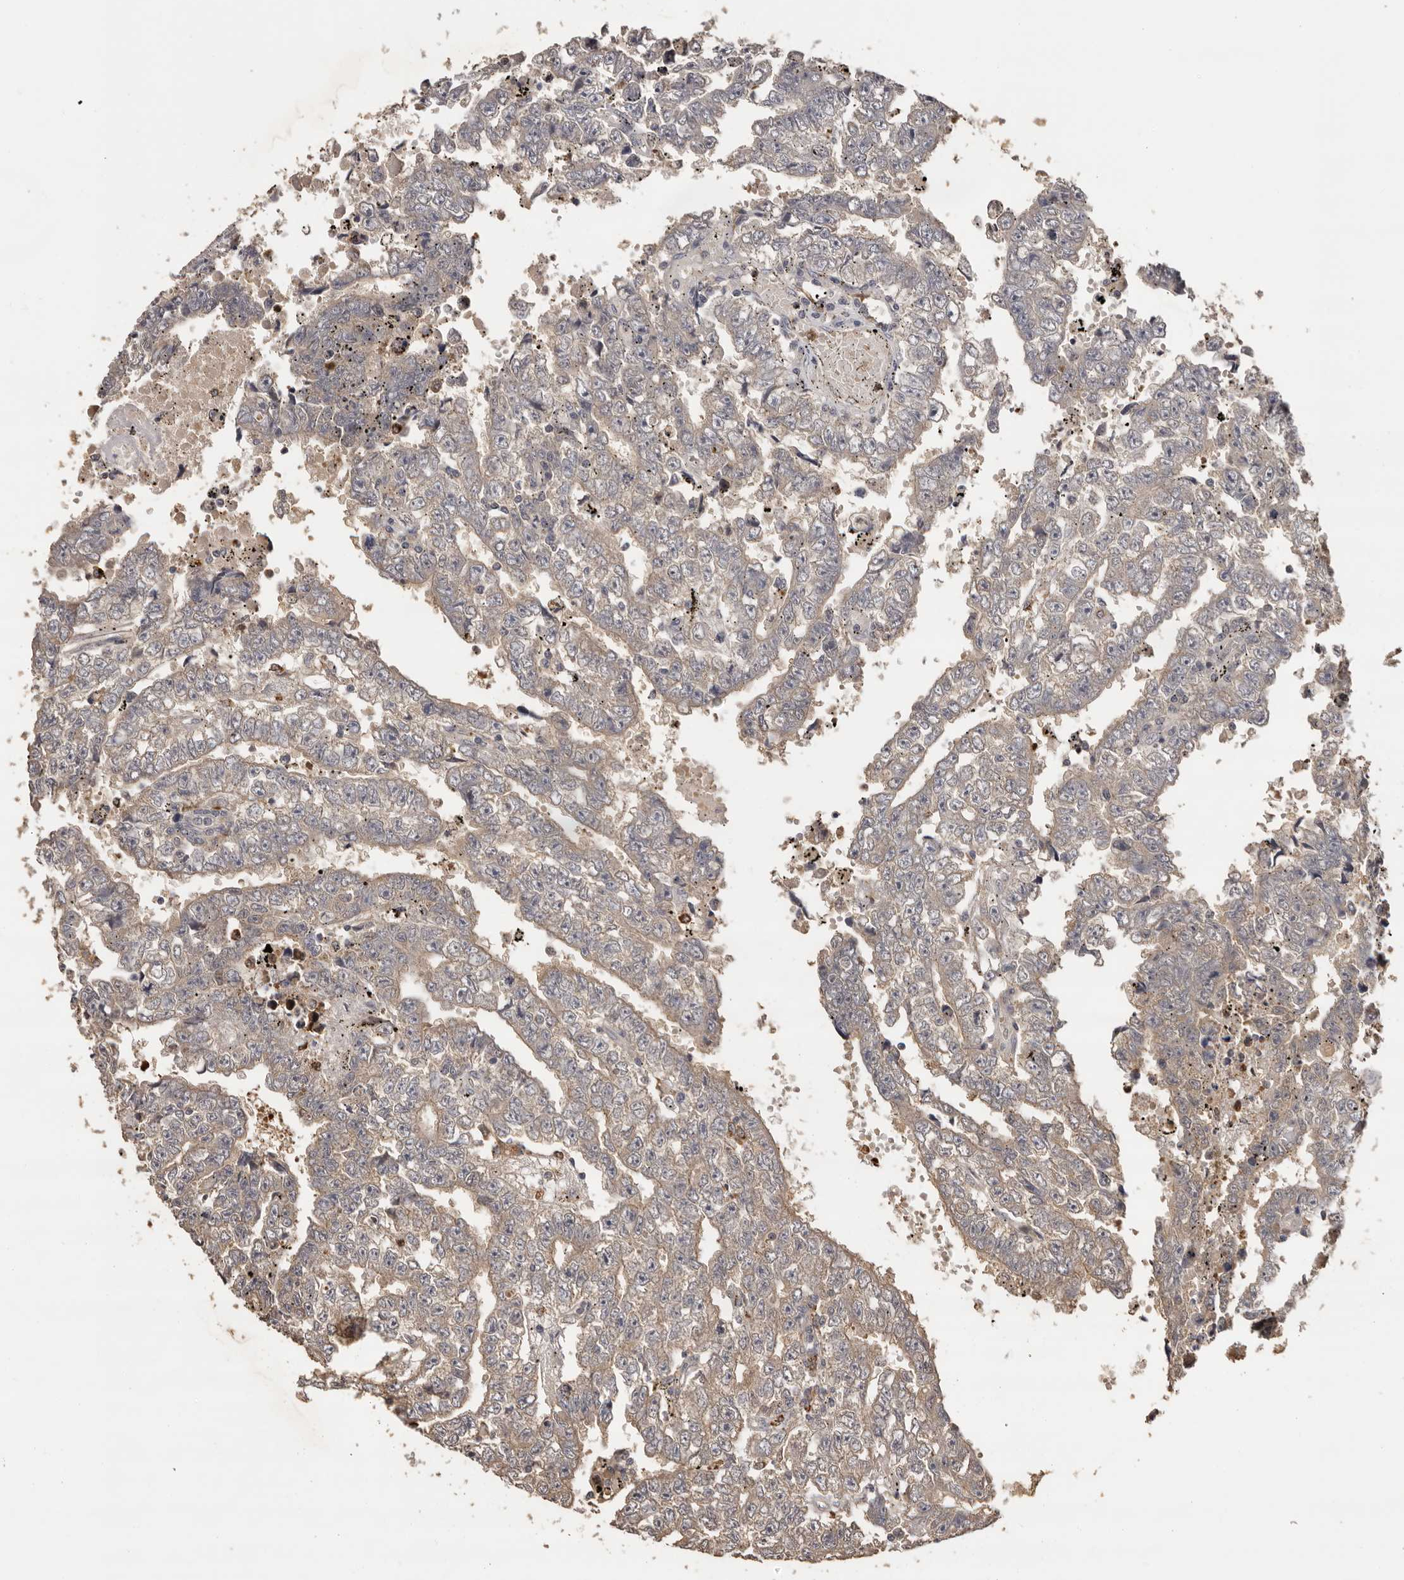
{"staining": {"intensity": "weak", "quantity": "25%-75%", "location": "cytoplasmic/membranous"}, "tissue": "testis cancer", "cell_type": "Tumor cells", "image_type": "cancer", "snomed": [{"axis": "morphology", "description": "Carcinoma, Embryonal, NOS"}, {"axis": "topography", "description": "Testis"}], "caption": "A histopathology image of human testis cancer (embryonal carcinoma) stained for a protein shows weak cytoplasmic/membranous brown staining in tumor cells.", "gene": "KIF2B", "patient": {"sex": "male", "age": 25}}